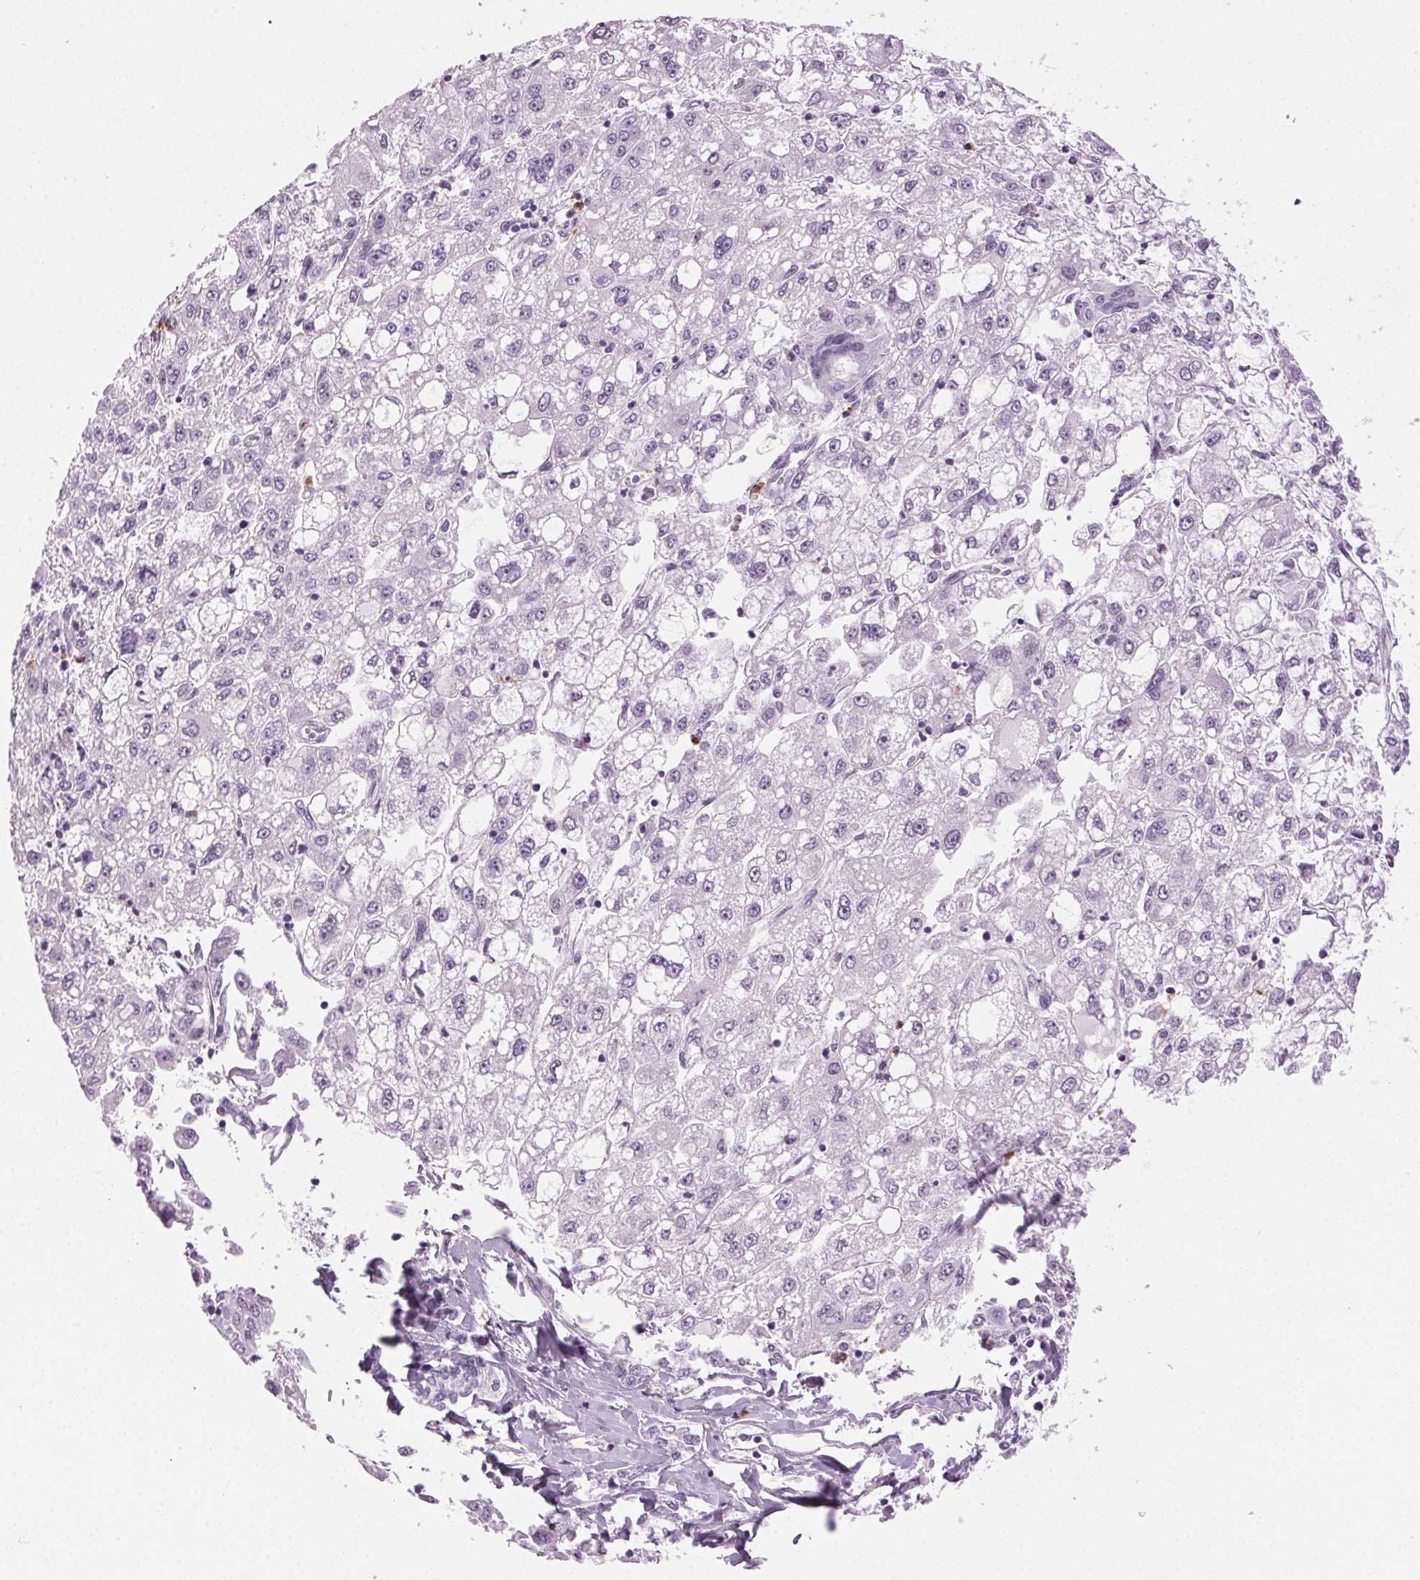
{"staining": {"intensity": "negative", "quantity": "none", "location": "none"}, "tissue": "liver cancer", "cell_type": "Tumor cells", "image_type": "cancer", "snomed": [{"axis": "morphology", "description": "Carcinoma, Hepatocellular, NOS"}, {"axis": "topography", "description": "Liver"}], "caption": "Liver hepatocellular carcinoma stained for a protein using immunohistochemistry shows no expression tumor cells.", "gene": "MPO", "patient": {"sex": "male", "age": 40}}